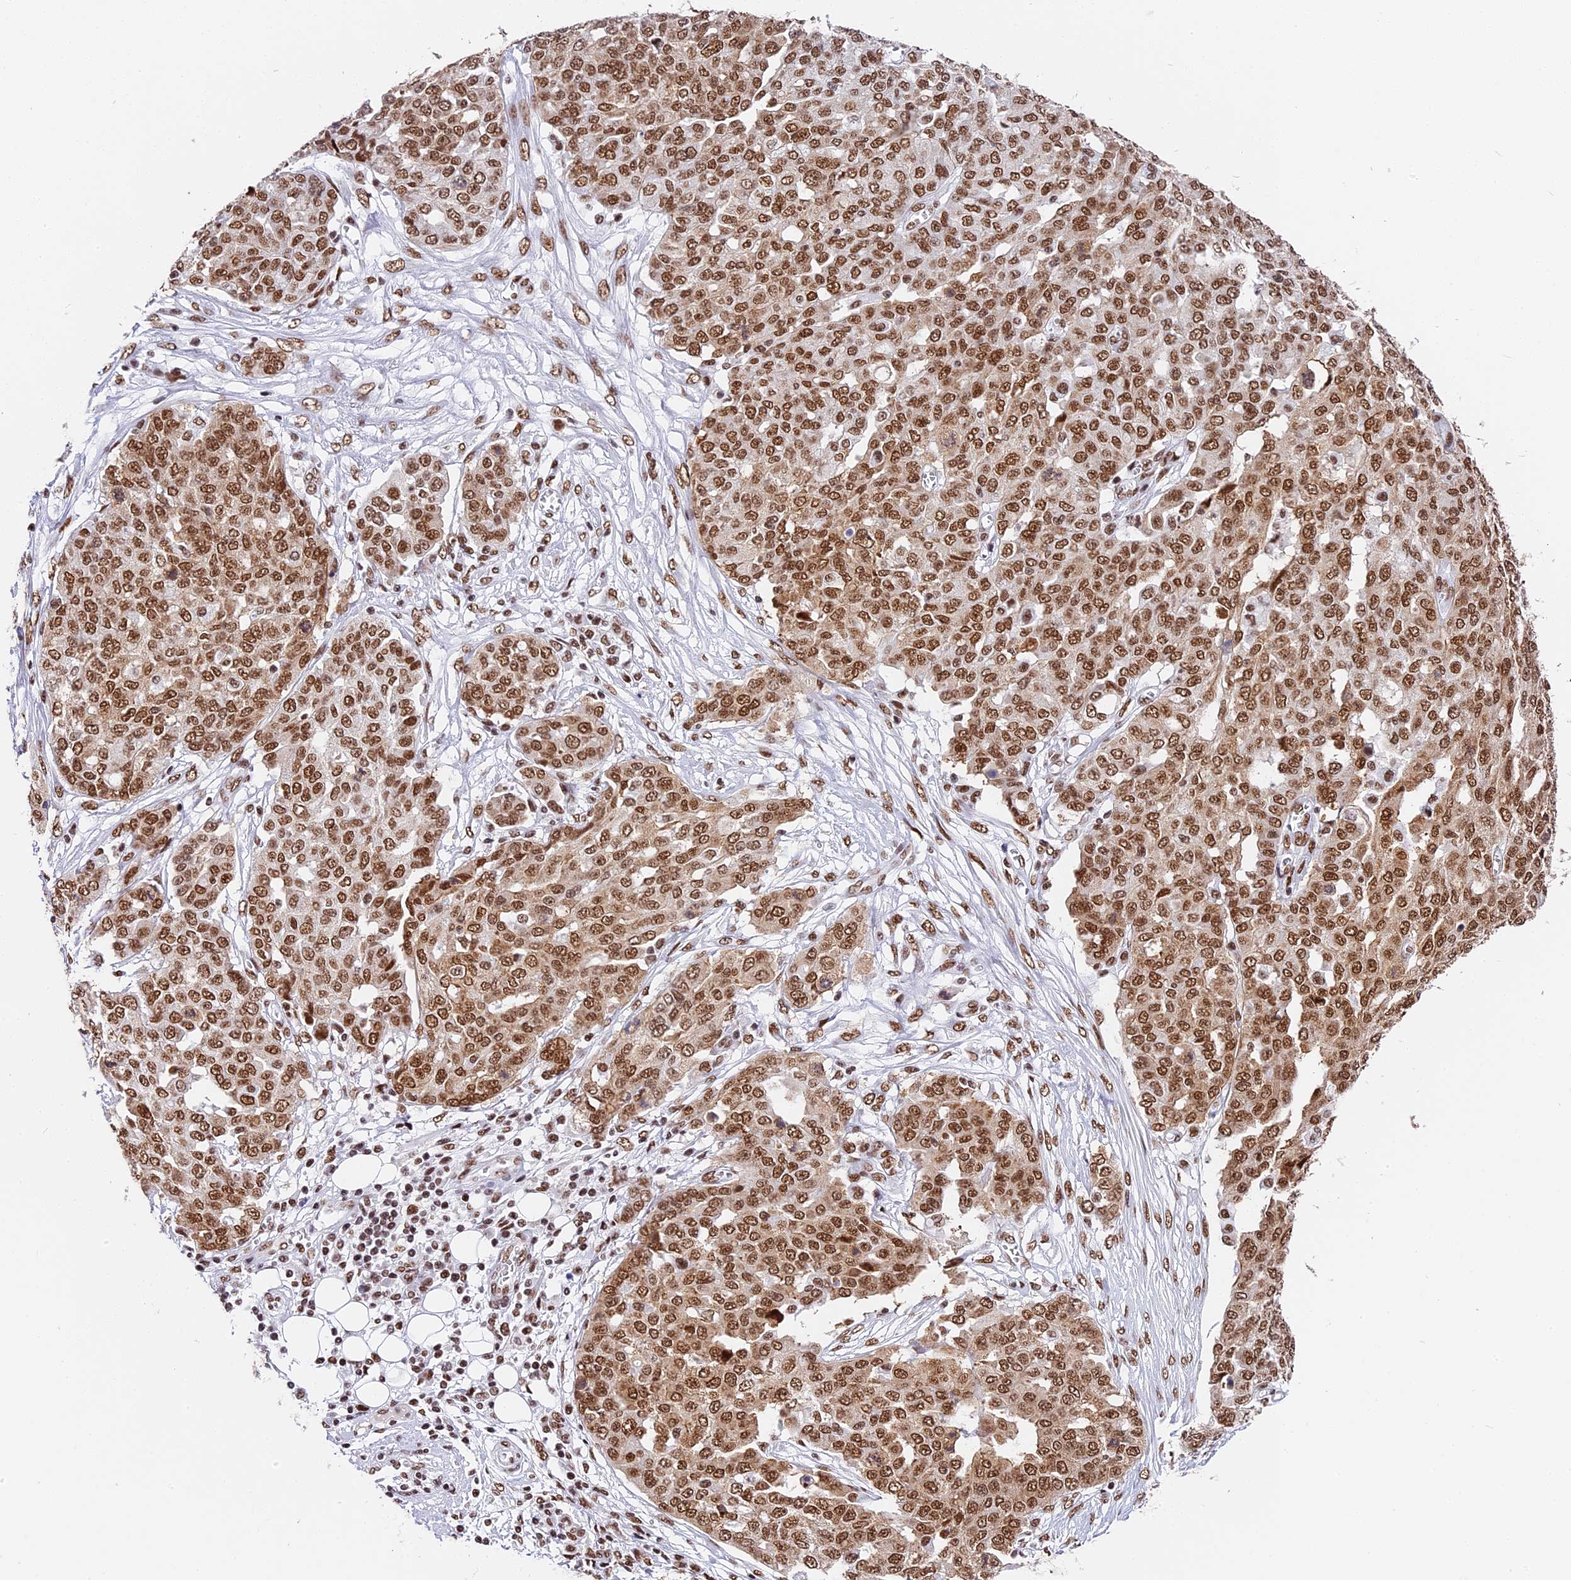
{"staining": {"intensity": "moderate", "quantity": ">75%", "location": "nuclear"}, "tissue": "ovarian cancer", "cell_type": "Tumor cells", "image_type": "cancer", "snomed": [{"axis": "morphology", "description": "Cystadenocarcinoma, serous, NOS"}, {"axis": "topography", "description": "Soft tissue"}, {"axis": "topography", "description": "Ovary"}], "caption": "Ovarian serous cystadenocarcinoma tissue exhibits moderate nuclear staining in about >75% of tumor cells, visualized by immunohistochemistry.", "gene": "SBNO1", "patient": {"sex": "female", "age": 57}}